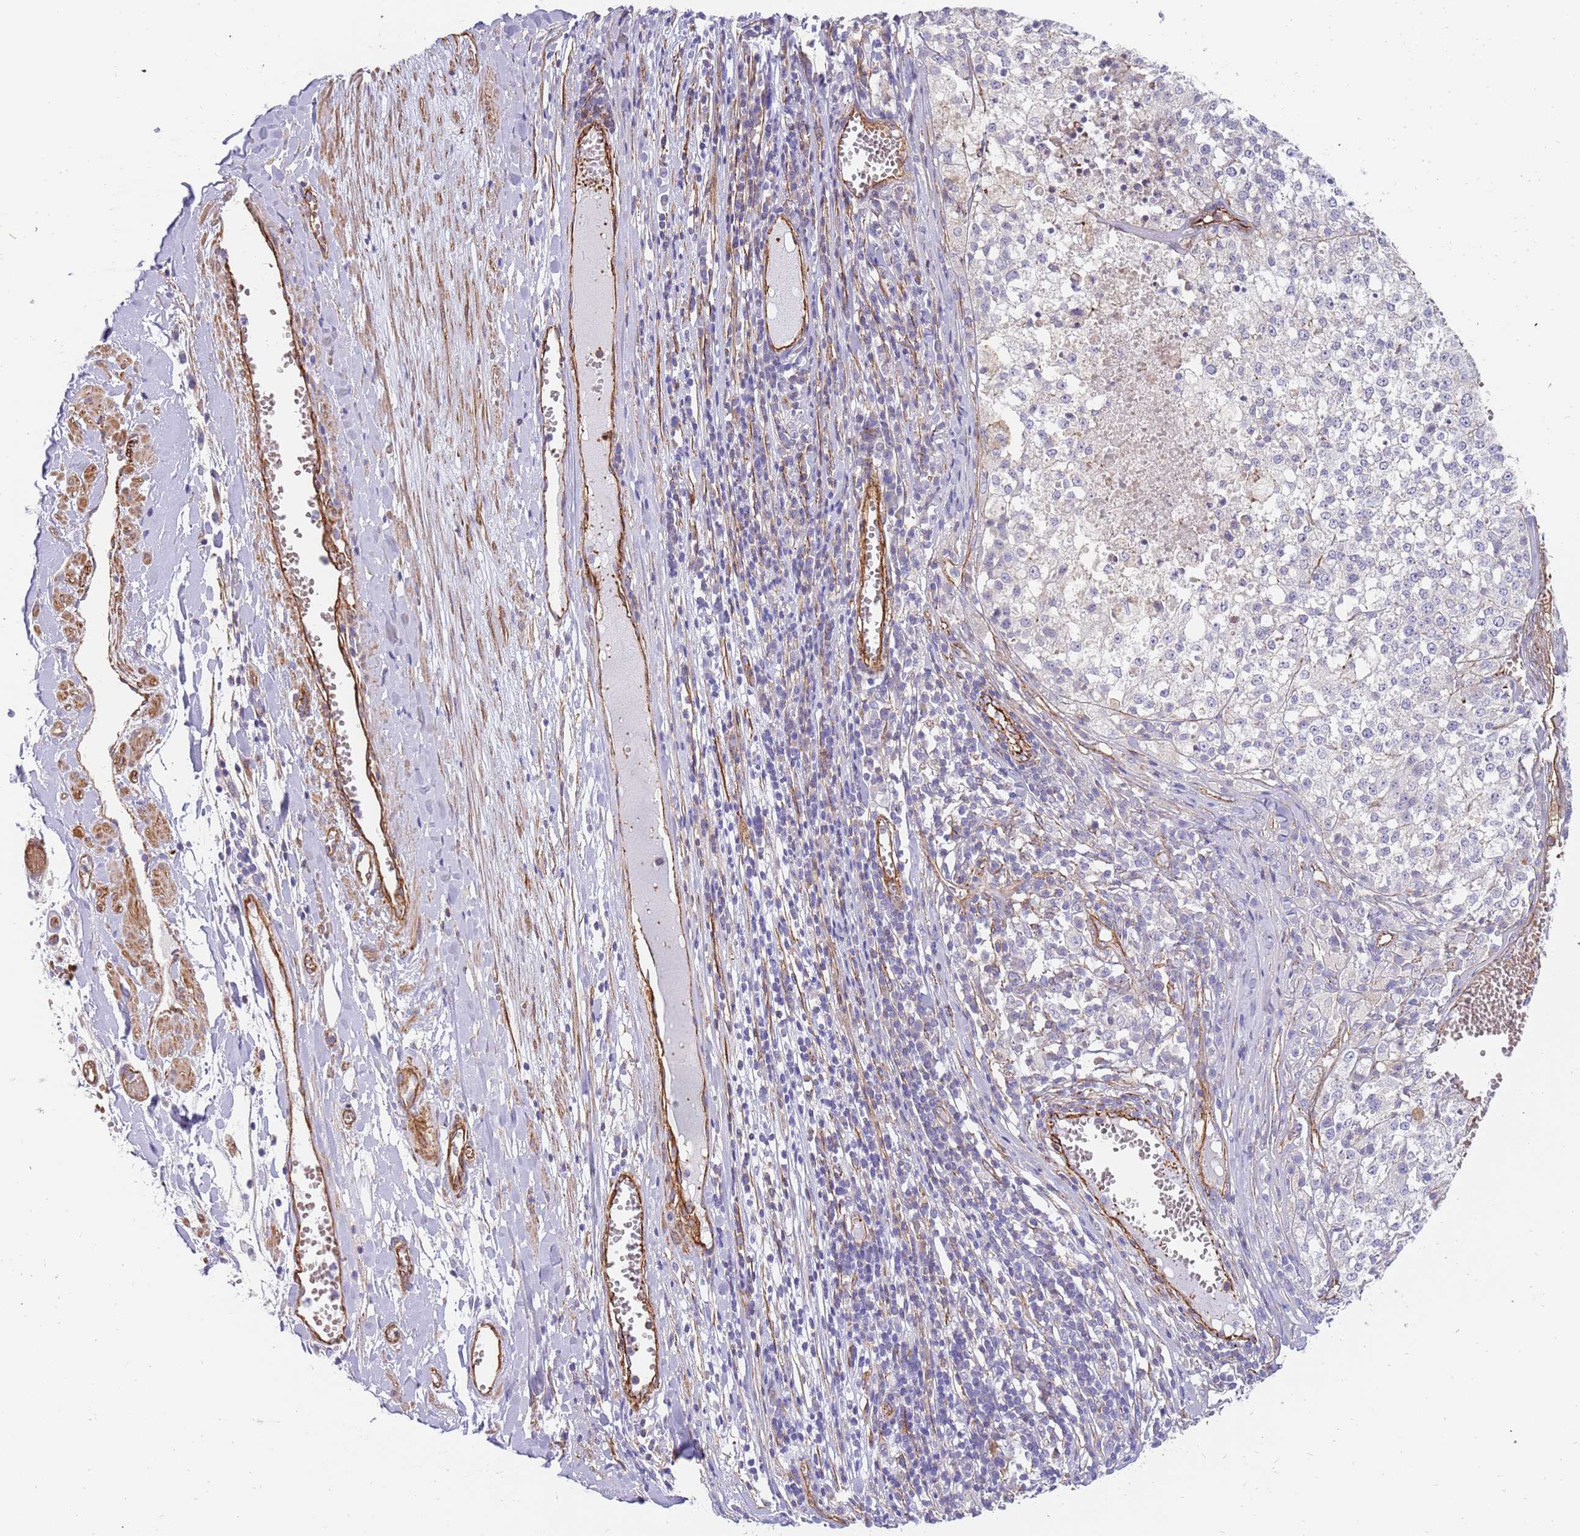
{"staining": {"intensity": "weak", "quantity": "<25%", "location": "cytoplasmic/membranous"}, "tissue": "melanoma", "cell_type": "Tumor cells", "image_type": "cancer", "snomed": [{"axis": "morphology", "description": "Malignant melanoma, NOS"}, {"axis": "topography", "description": "Skin"}], "caption": "IHC of human malignant melanoma displays no staining in tumor cells.", "gene": "GFRAL", "patient": {"sex": "female", "age": 64}}